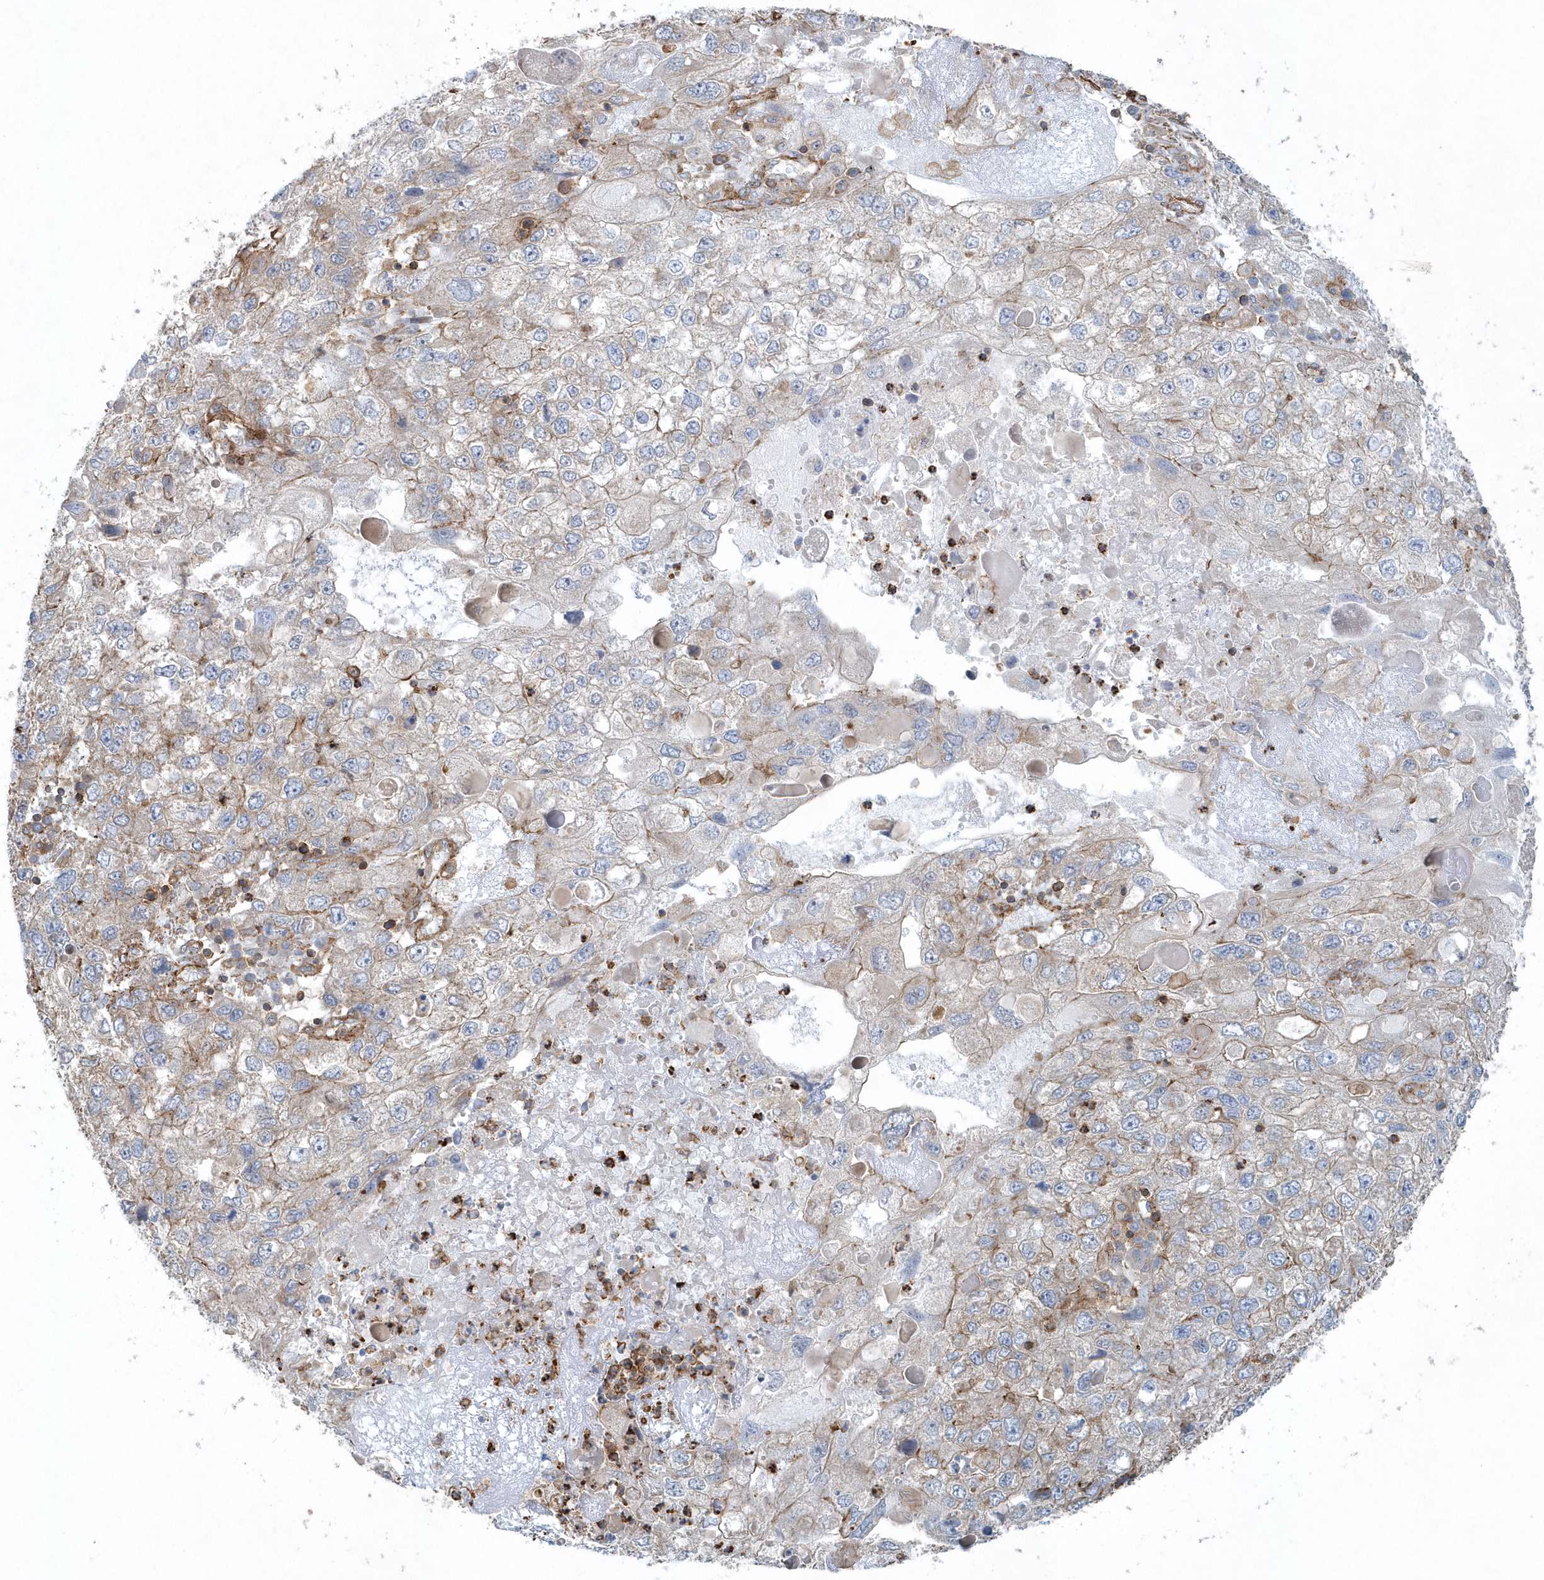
{"staining": {"intensity": "moderate", "quantity": "<25%", "location": "cytoplasmic/membranous"}, "tissue": "endometrial cancer", "cell_type": "Tumor cells", "image_type": "cancer", "snomed": [{"axis": "morphology", "description": "Adenocarcinoma, NOS"}, {"axis": "topography", "description": "Endometrium"}], "caption": "Immunohistochemistry (IHC) image of endometrial cancer stained for a protein (brown), which exhibits low levels of moderate cytoplasmic/membranous expression in about <25% of tumor cells.", "gene": "MMUT", "patient": {"sex": "female", "age": 49}}